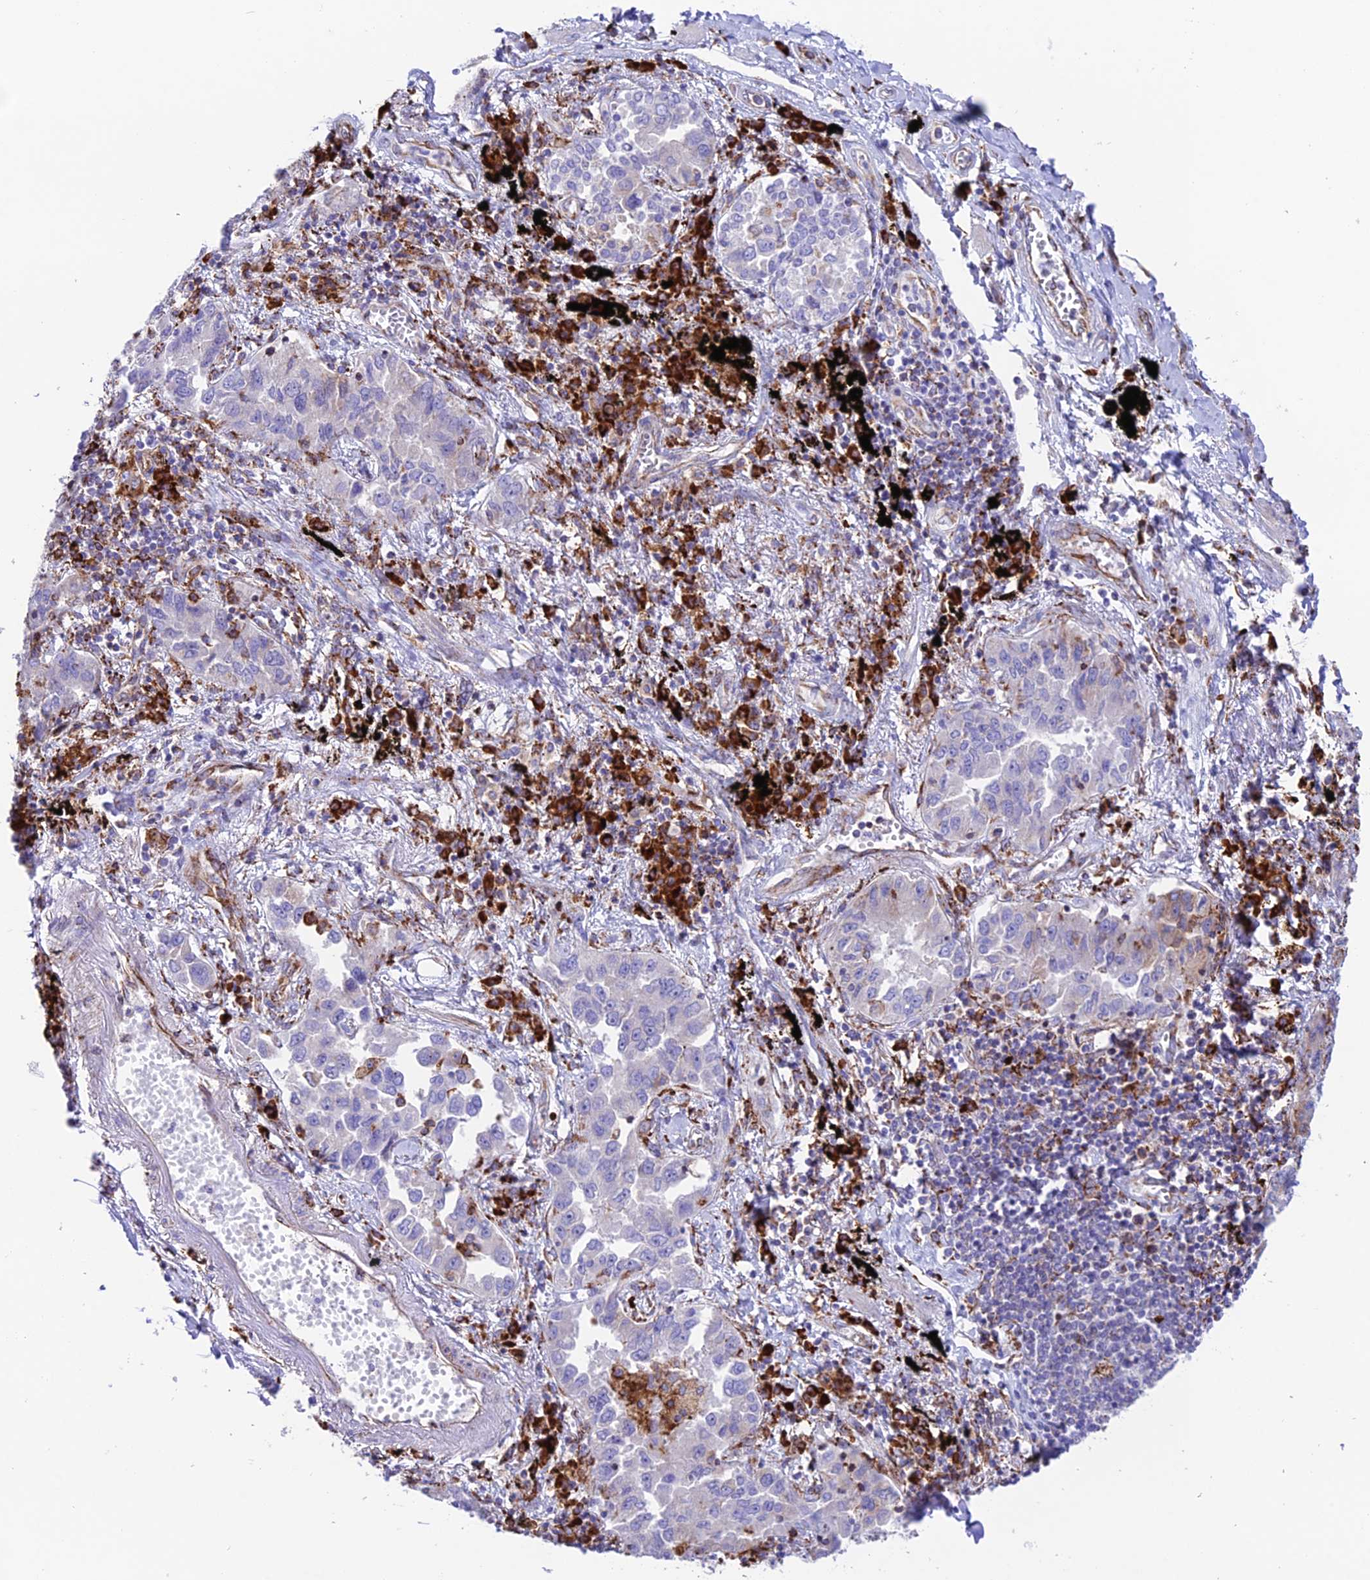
{"staining": {"intensity": "negative", "quantity": "none", "location": "none"}, "tissue": "lung cancer", "cell_type": "Tumor cells", "image_type": "cancer", "snomed": [{"axis": "morphology", "description": "Adenocarcinoma, NOS"}, {"axis": "topography", "description": "Lung"}], "caption": "IHC photomicrograph of neoplastic tissue: human adenocarcinoma (lung) stained with DAB reveals no significant protein staining in tumor cells.", "gene": "TUBGCP6", "patient": {"sex": "male", "age": 67}}